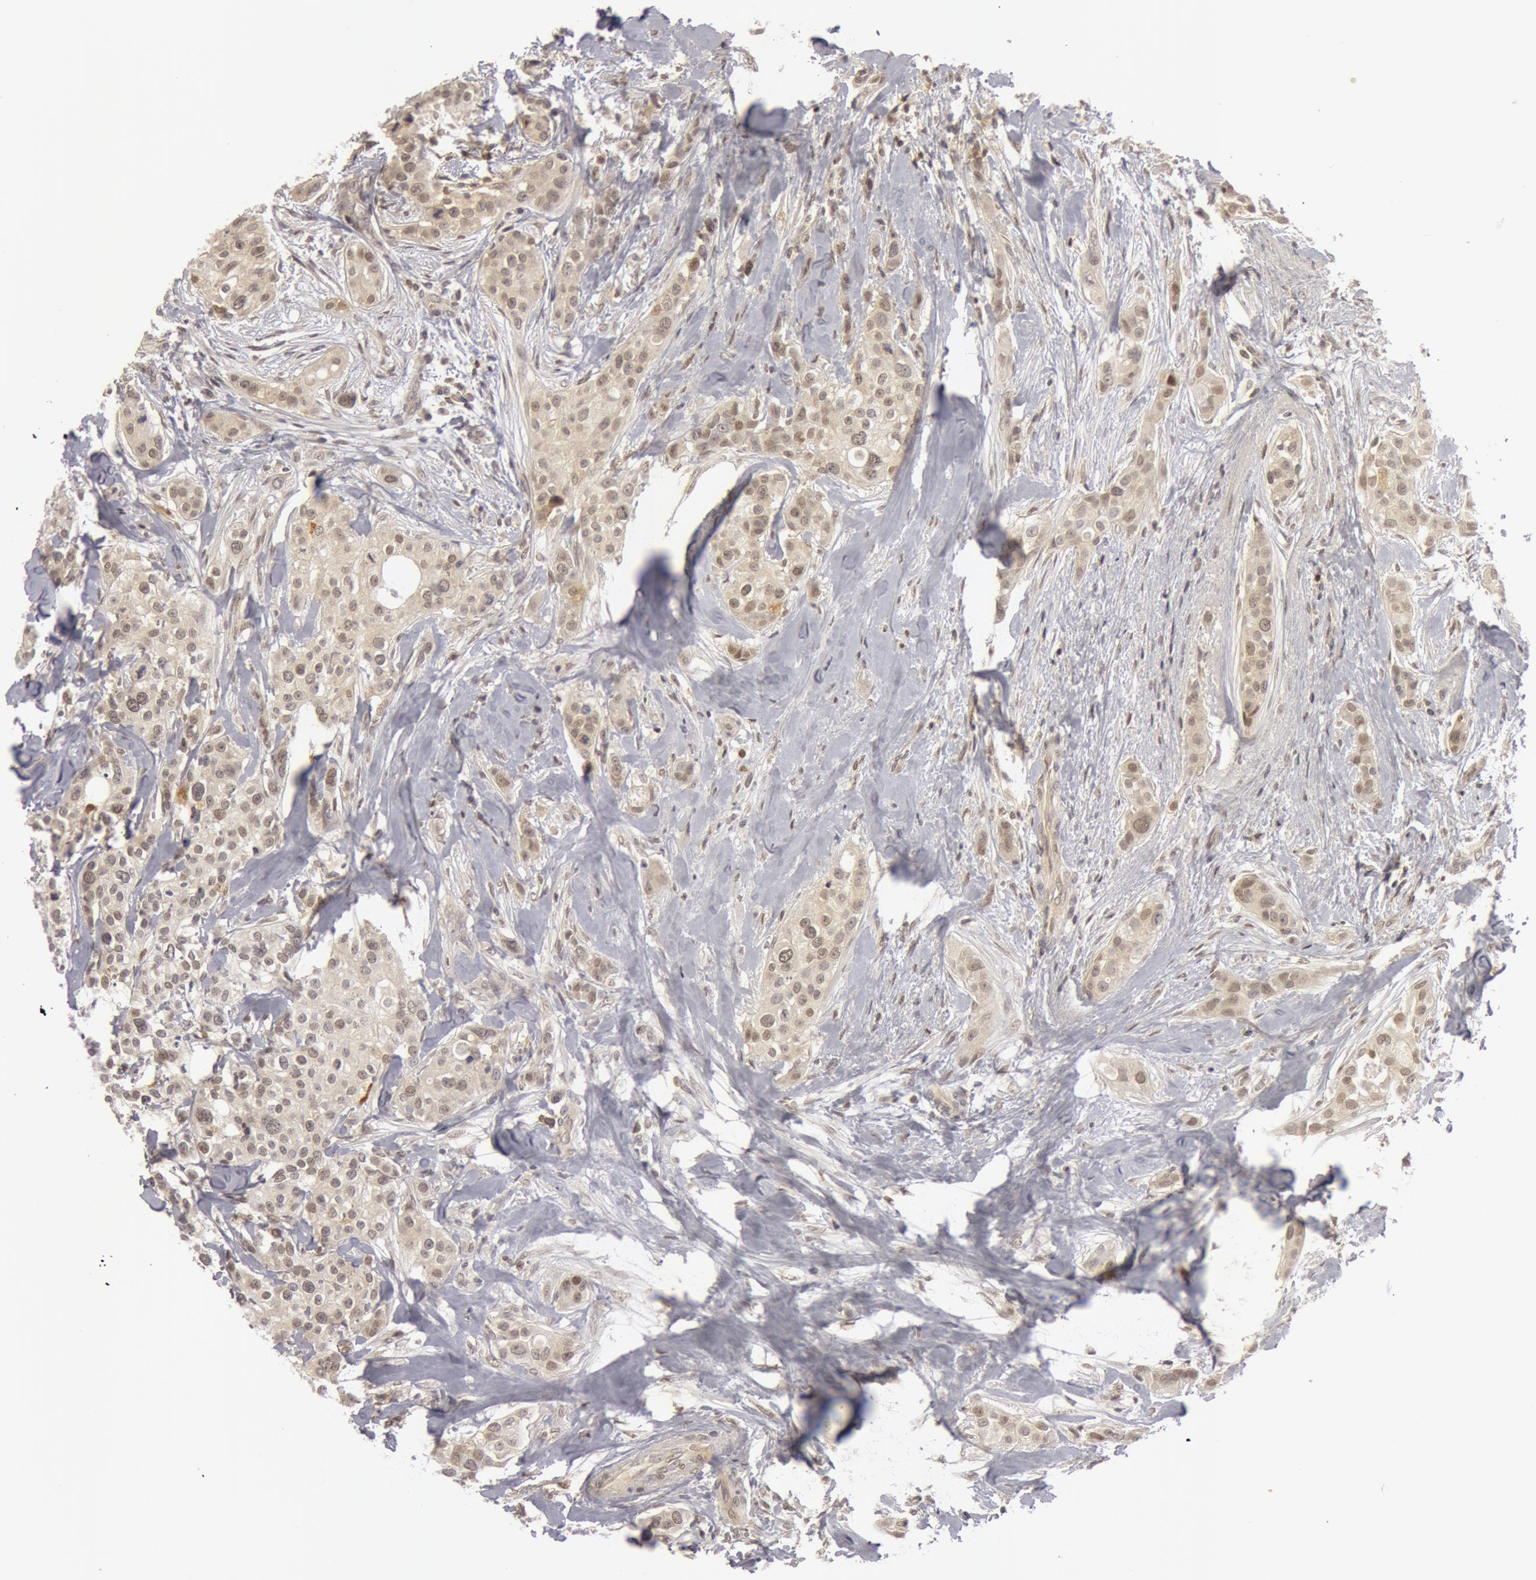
{"staining": {"intensity": "weak", "quantity": "<25%", "location": "nuclear"}, "tissue": "breast cancer", "cell_type": "Tumor cells", "image_type": "cancer", "snomed": [{"axis": "morphology", "description": "Duct carcinoma"}, {"axis": "topography", "description": "Breast"}], "caption": "The IHC image has no significant staining in tumor cells of breast intraductal carcinoma tissue.", "gene": "OASL", "patient": {"sex": "female", "age": 45}}